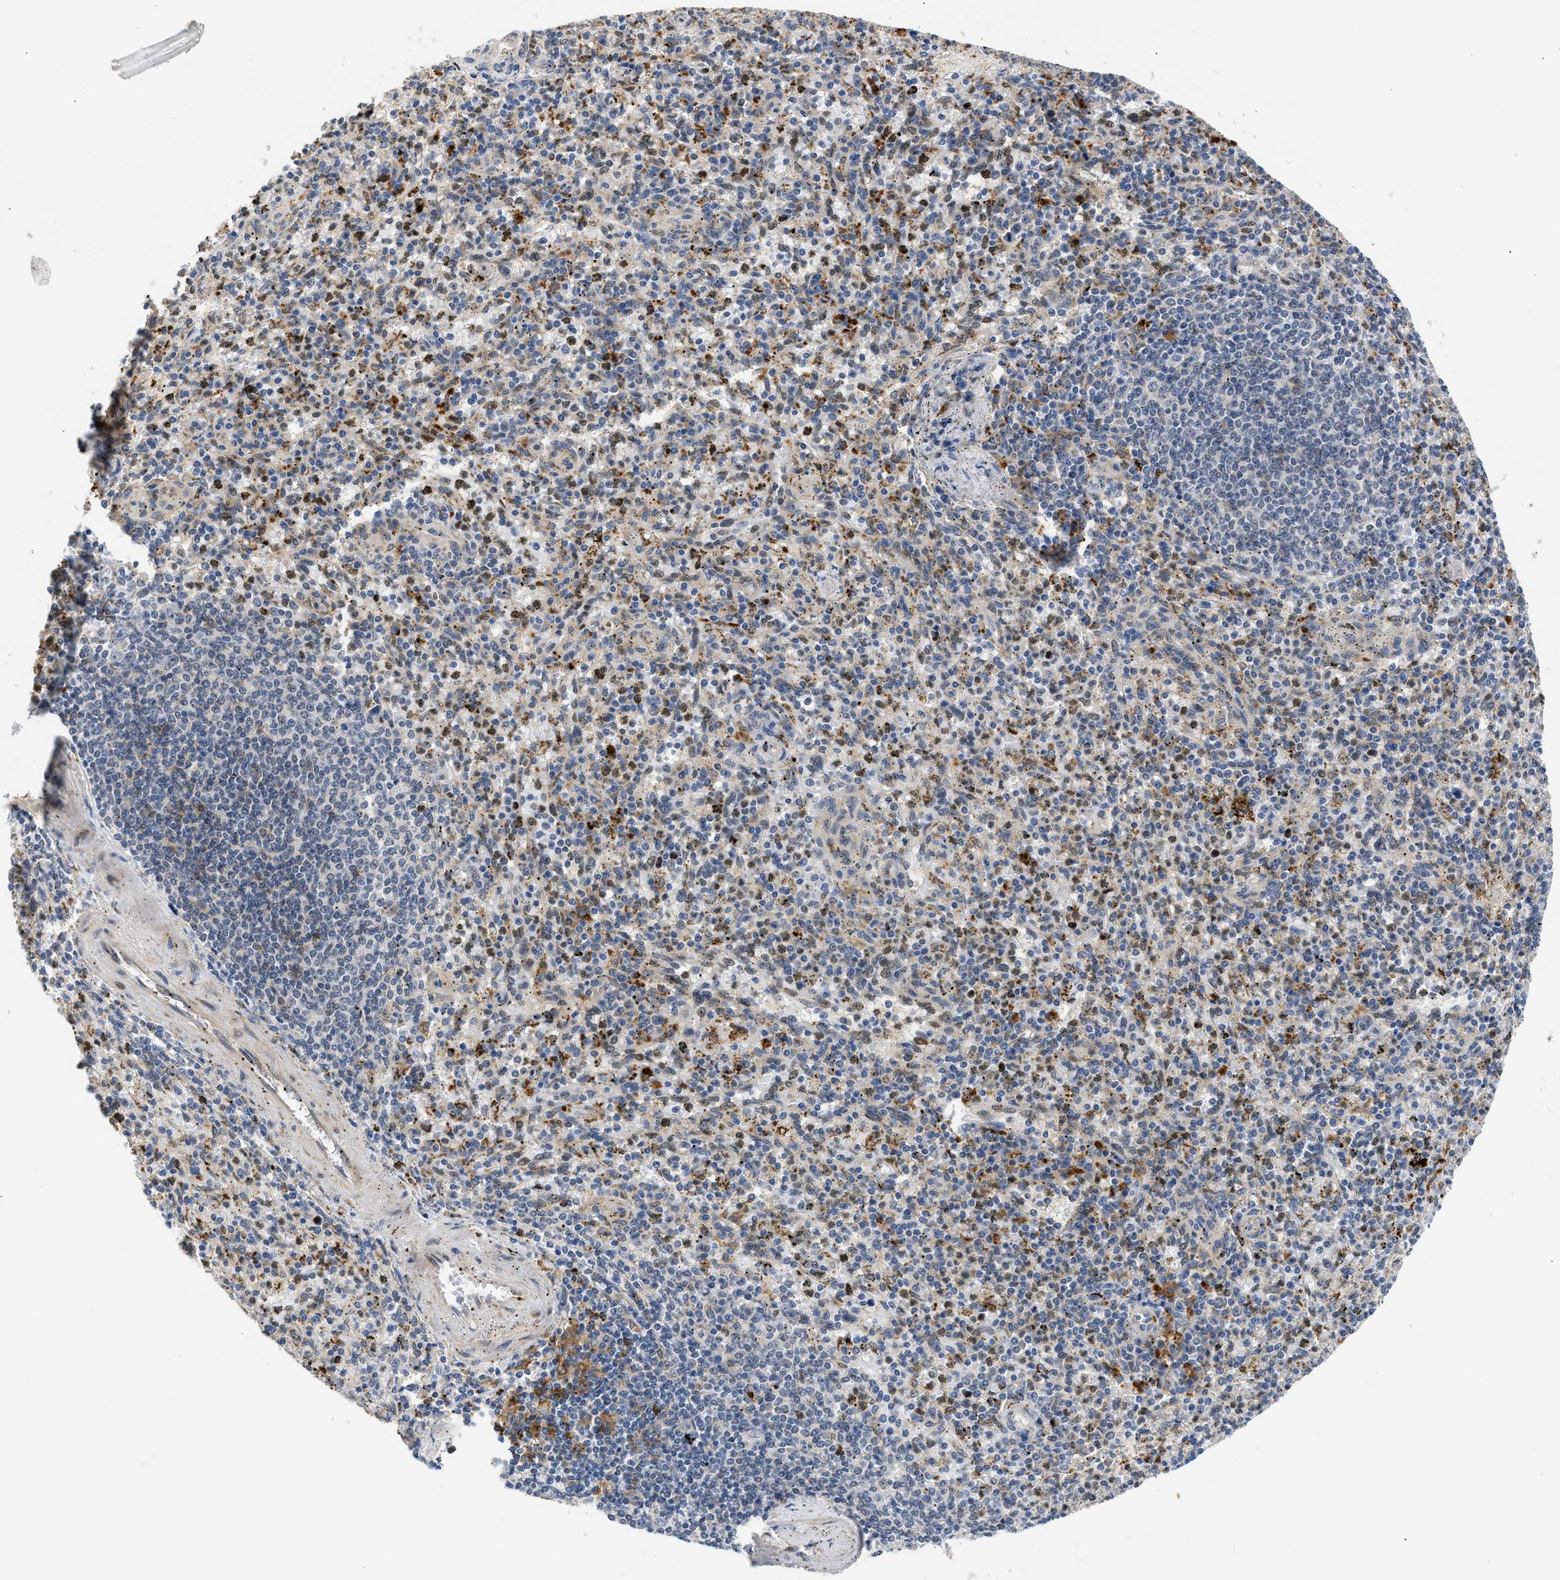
{"staining": {"intensity": "moderate", "quantity": "<25%", "location": "cytoplasmic/membranous"}, "tissue": "spleen", "cell_type": "Cells in red pulp", "image_type": "normal", "snomed": [{"axis": "morphology", "description": "Normal tissue, NOS"}, {"axis": "topography", "description": "Spleen"}], "caption": "Immunohistochemistry (IHC) histopathology image of benign spleen stained for a protein (brown), which demonstrates low levels of moderate cytoplasmic/membranous positivity in approximately <25% of cells in red pulp.", "gene": "PPM1L", "patient": {"sex": "male", "age": 72}}